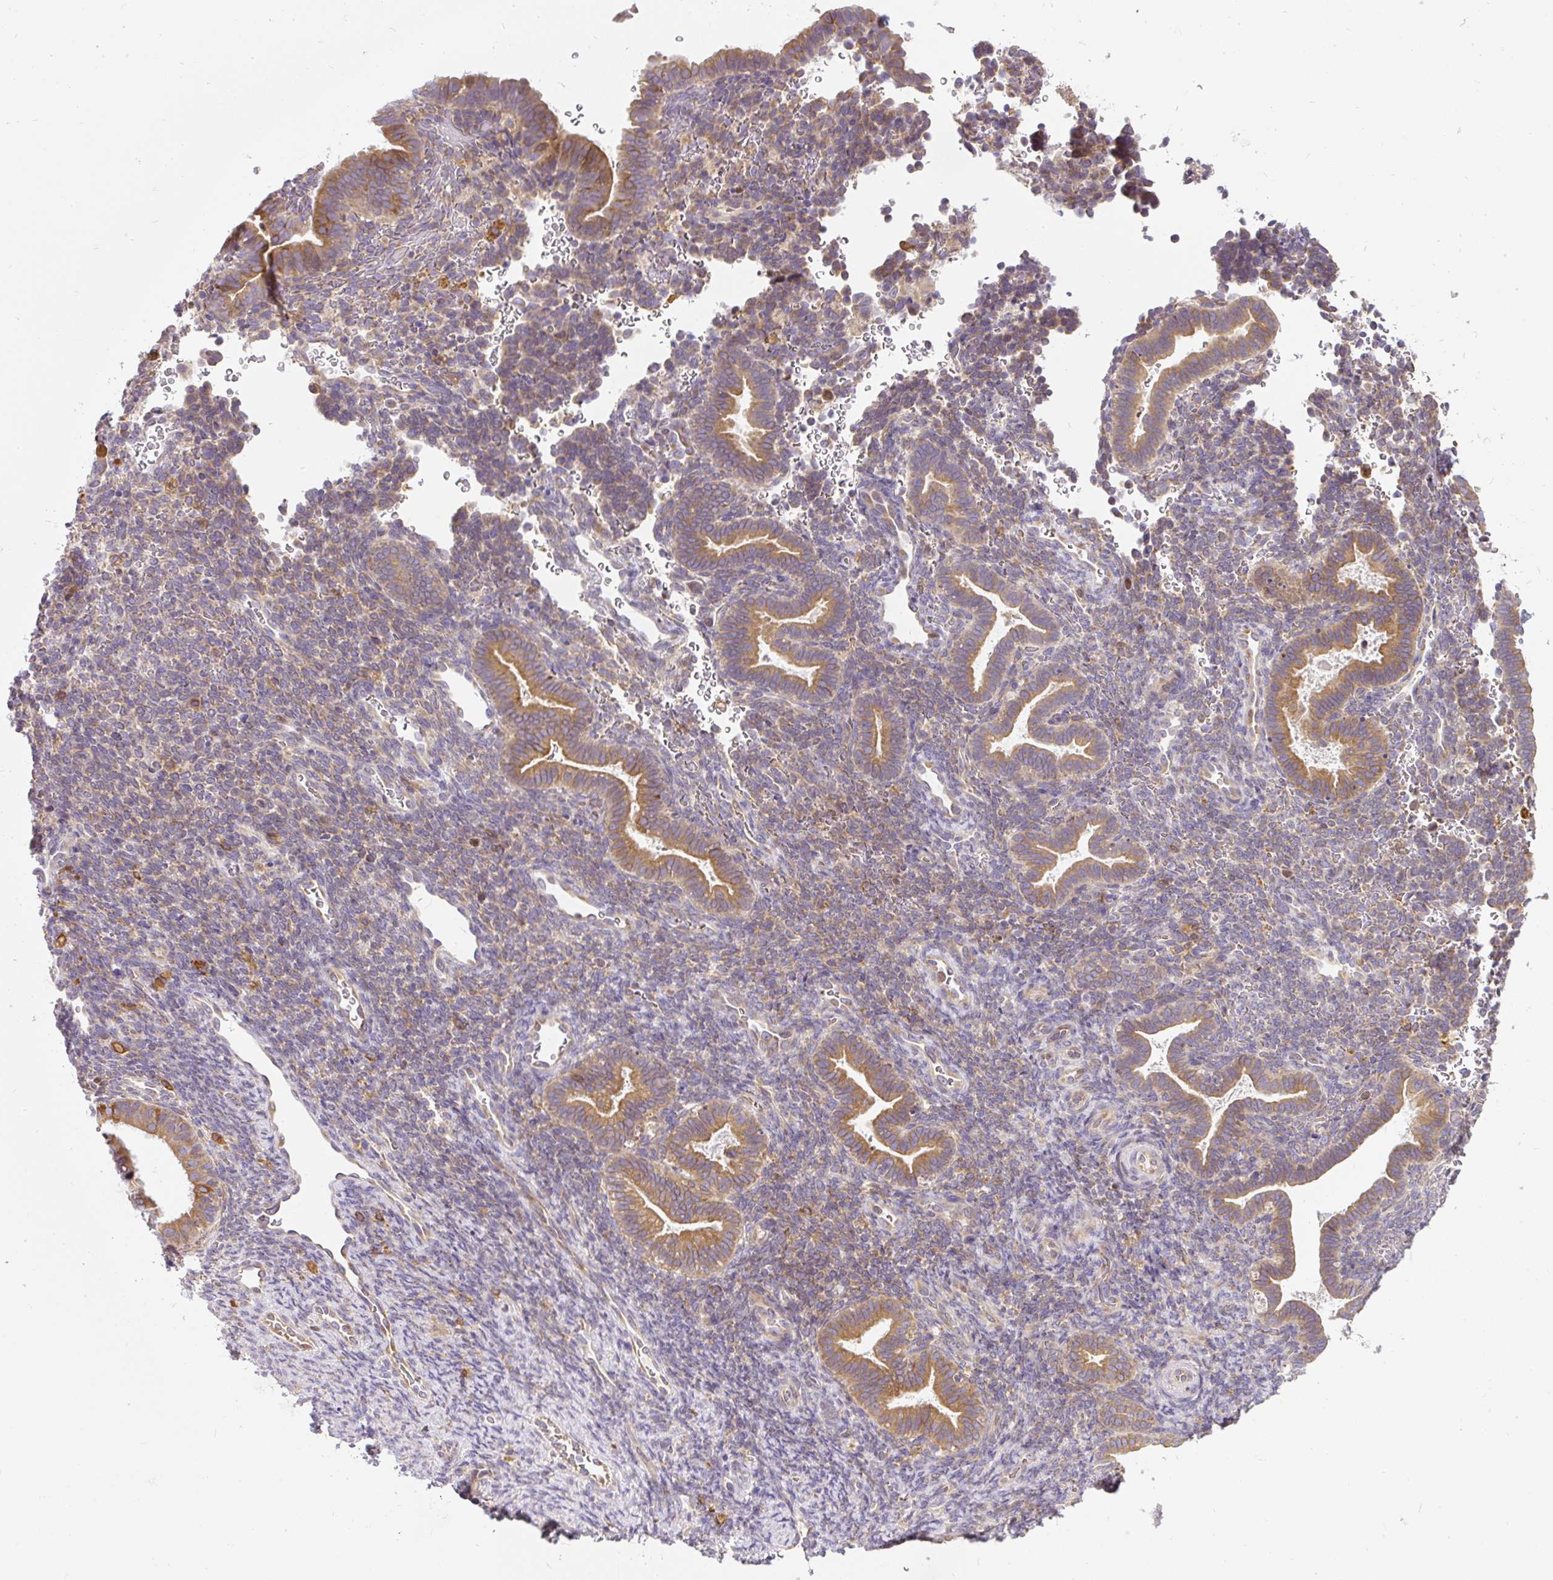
{"staining": {"intensity": "weak", "quantity": "25%-75%", "location": "cytoplasmic/membranous"}, "tissue": "endometrium", "cell_type": "Cells in endometrial stroma", "image_type": "normal", "snomed": [{"axis": "morphology", "description": "Normal tissue, NOS"}, {"axis": "topography", "description": "Endometrium"}], "caption": "Endometrium stained with DAB (3,3'-diaminobenzidine) immunohistochemistry (IHC) displays low levels of weak cytoplasmic/membranous positivity in about 25%-75% of cells in endometrial stroma. Using DAB (3,3'-diaminobenzidine) (brown) and hematoxylin (blue) stains, captured at high magnification using brightfield microscopy.", "gene": "CYP20A1", "patient": {"sex": "female", "age": 34}}